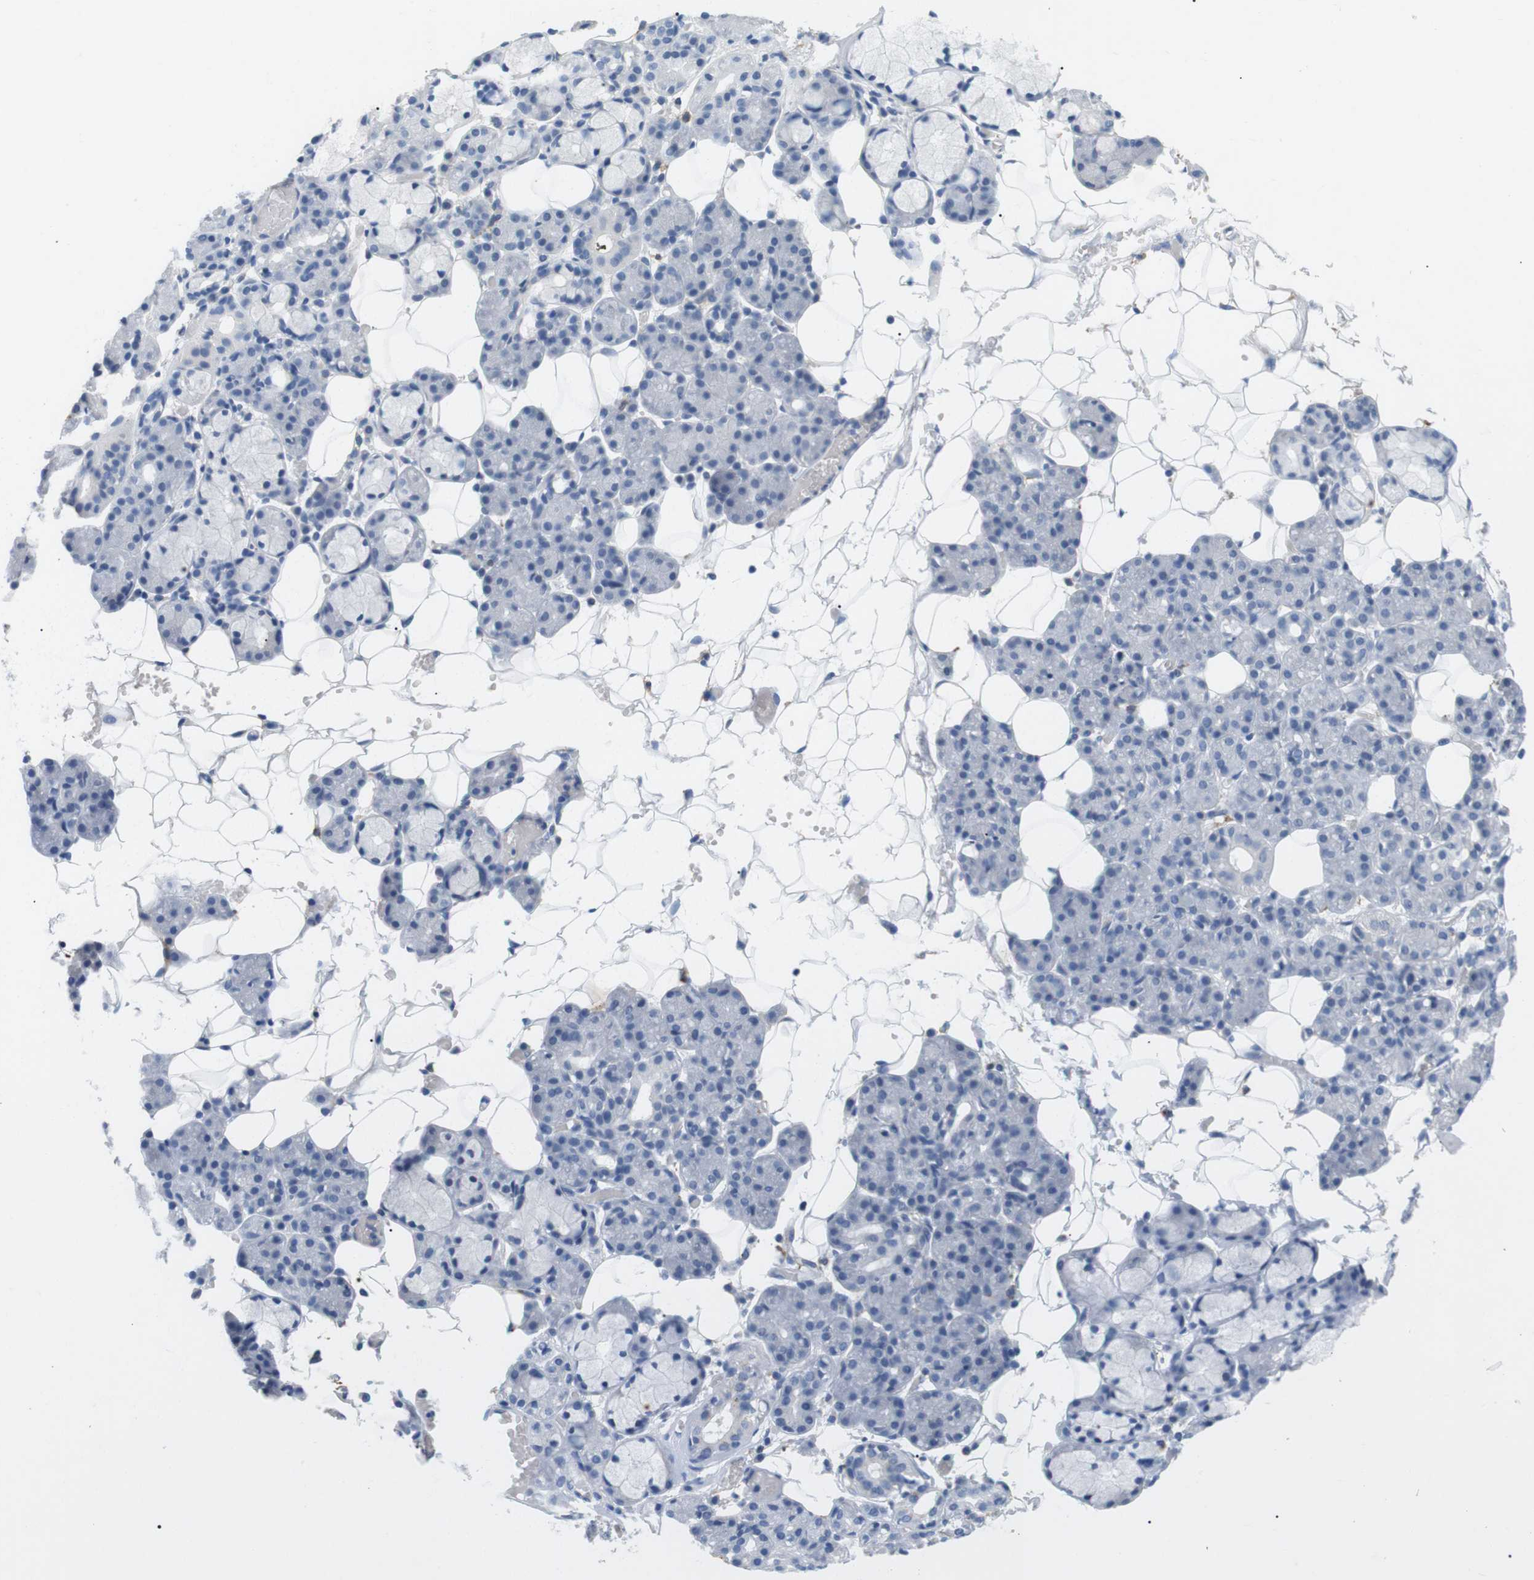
{"staining": {"intensity": "negative", "quantity": "none", "location": "none"}, "tissue": "salivary gland", "cell_type": "Glandular cells", "image_type": "normal", "snomed": [{"axis": "morphology", "description": "Normal tissue, NOS"}, {"axis": "topography", "description": "Salivary gland"}], "caption": "High magnification brightfield microscopy of normal salivary gland stained with DAB (3,3'-diaminobenzidine) (brown) and counterstained with hematoxylin (blue): glandular cells show no significant positivity. (DAB IHC with hematoxylin counter stain).", "gene": "FCGRT", "patient": {"sex": "male", "age": 63}}